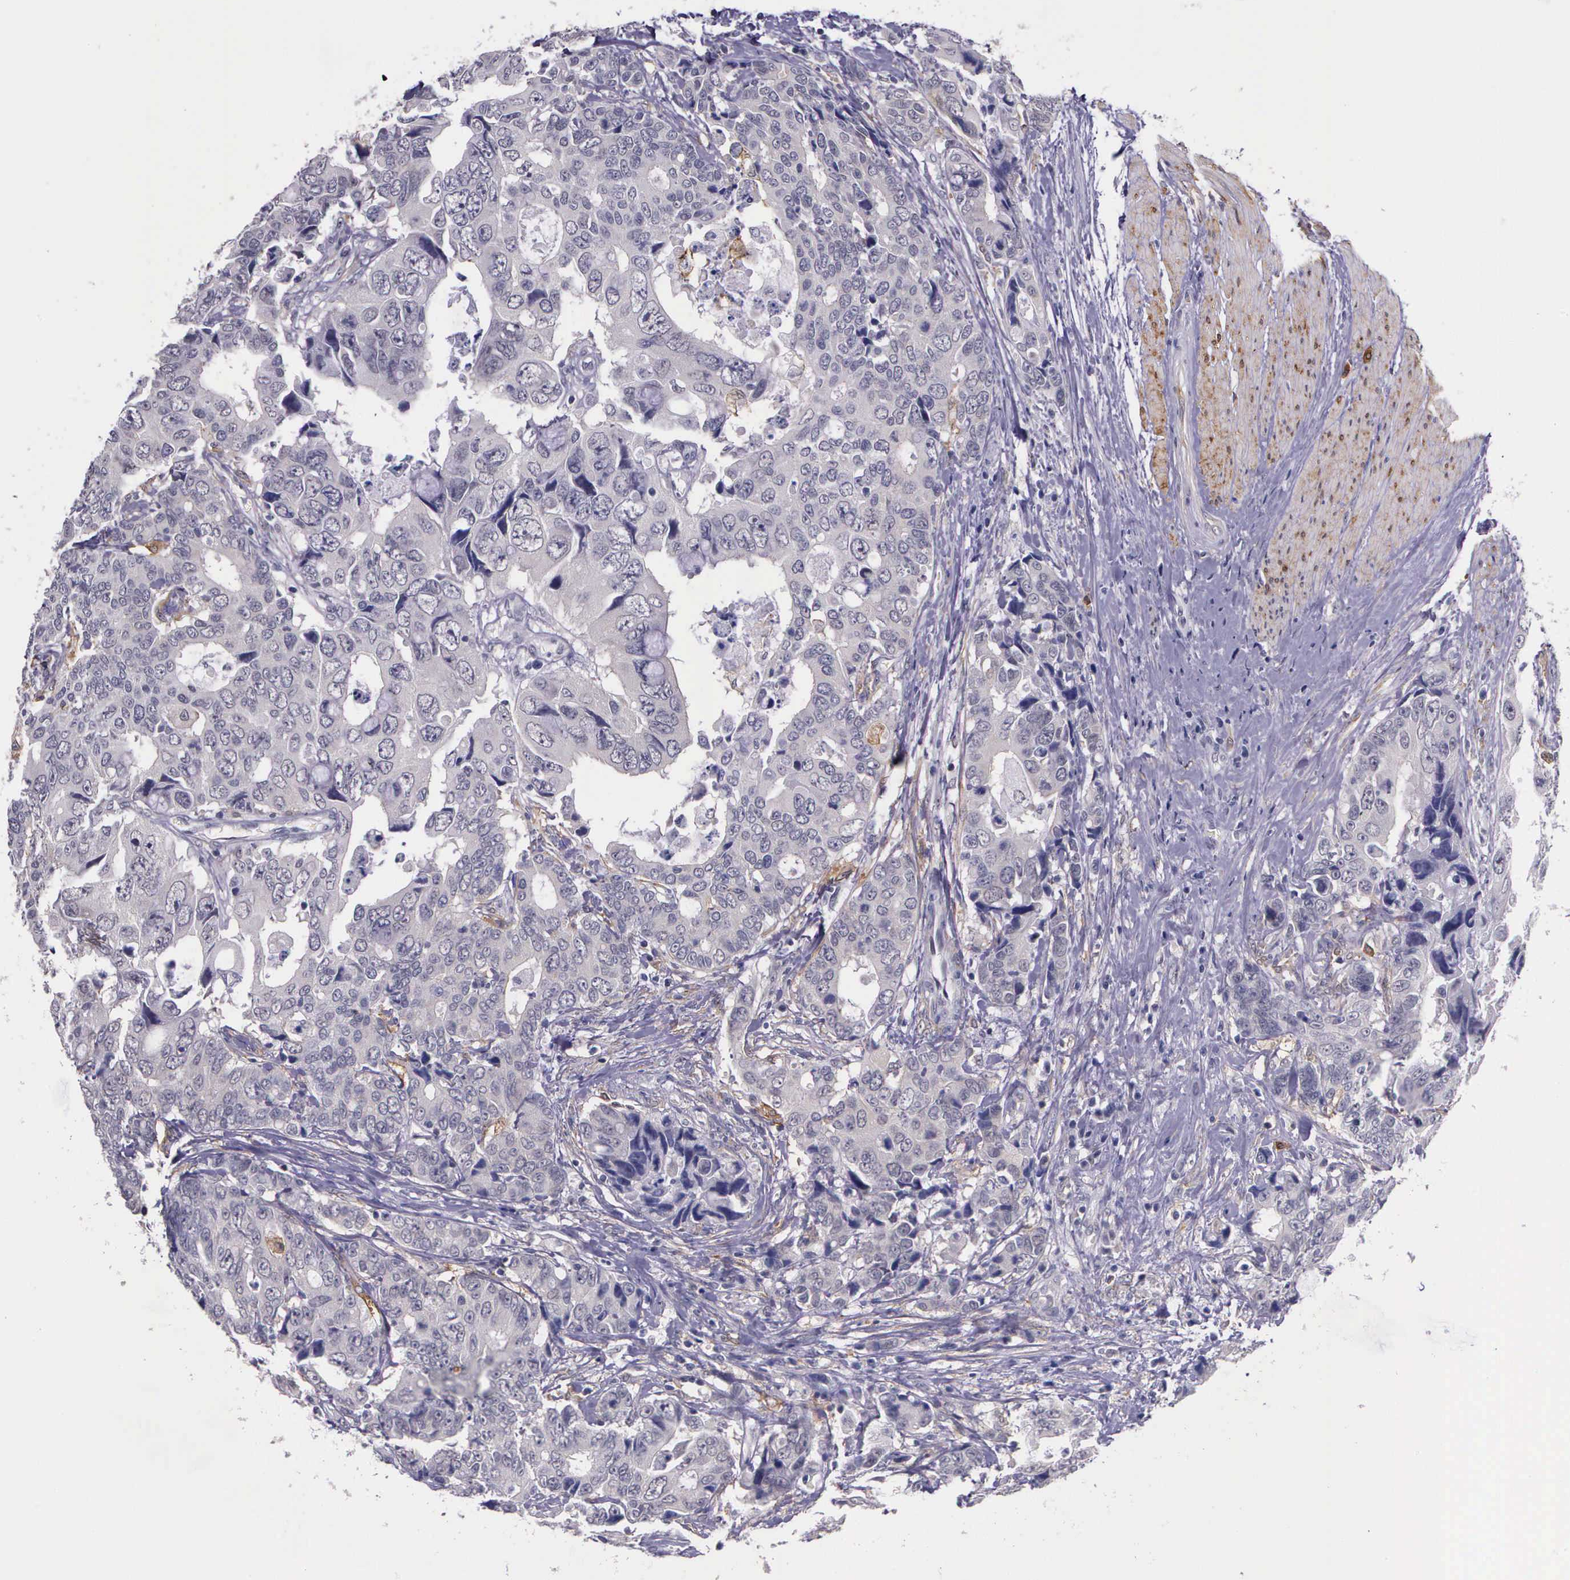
{"staining": {"intensity": "negative", "quantity": "none", "location": "none"}, "tissue": "colorectal cancer", "cell_type": "Tumor cells", "image_type": "cancer", "snomed": [{"axis": "morphology", "description": "Adenocarcinoma, NOS"}, {"axis": "topography", "description": "Rectum"}], "caption": "A histopathology image of human adenocarcinoma (colorectal) is negative for staining in tumor cells.", "gene": "AHNAK2", "patient": {"sex": "female", "age": 67}}